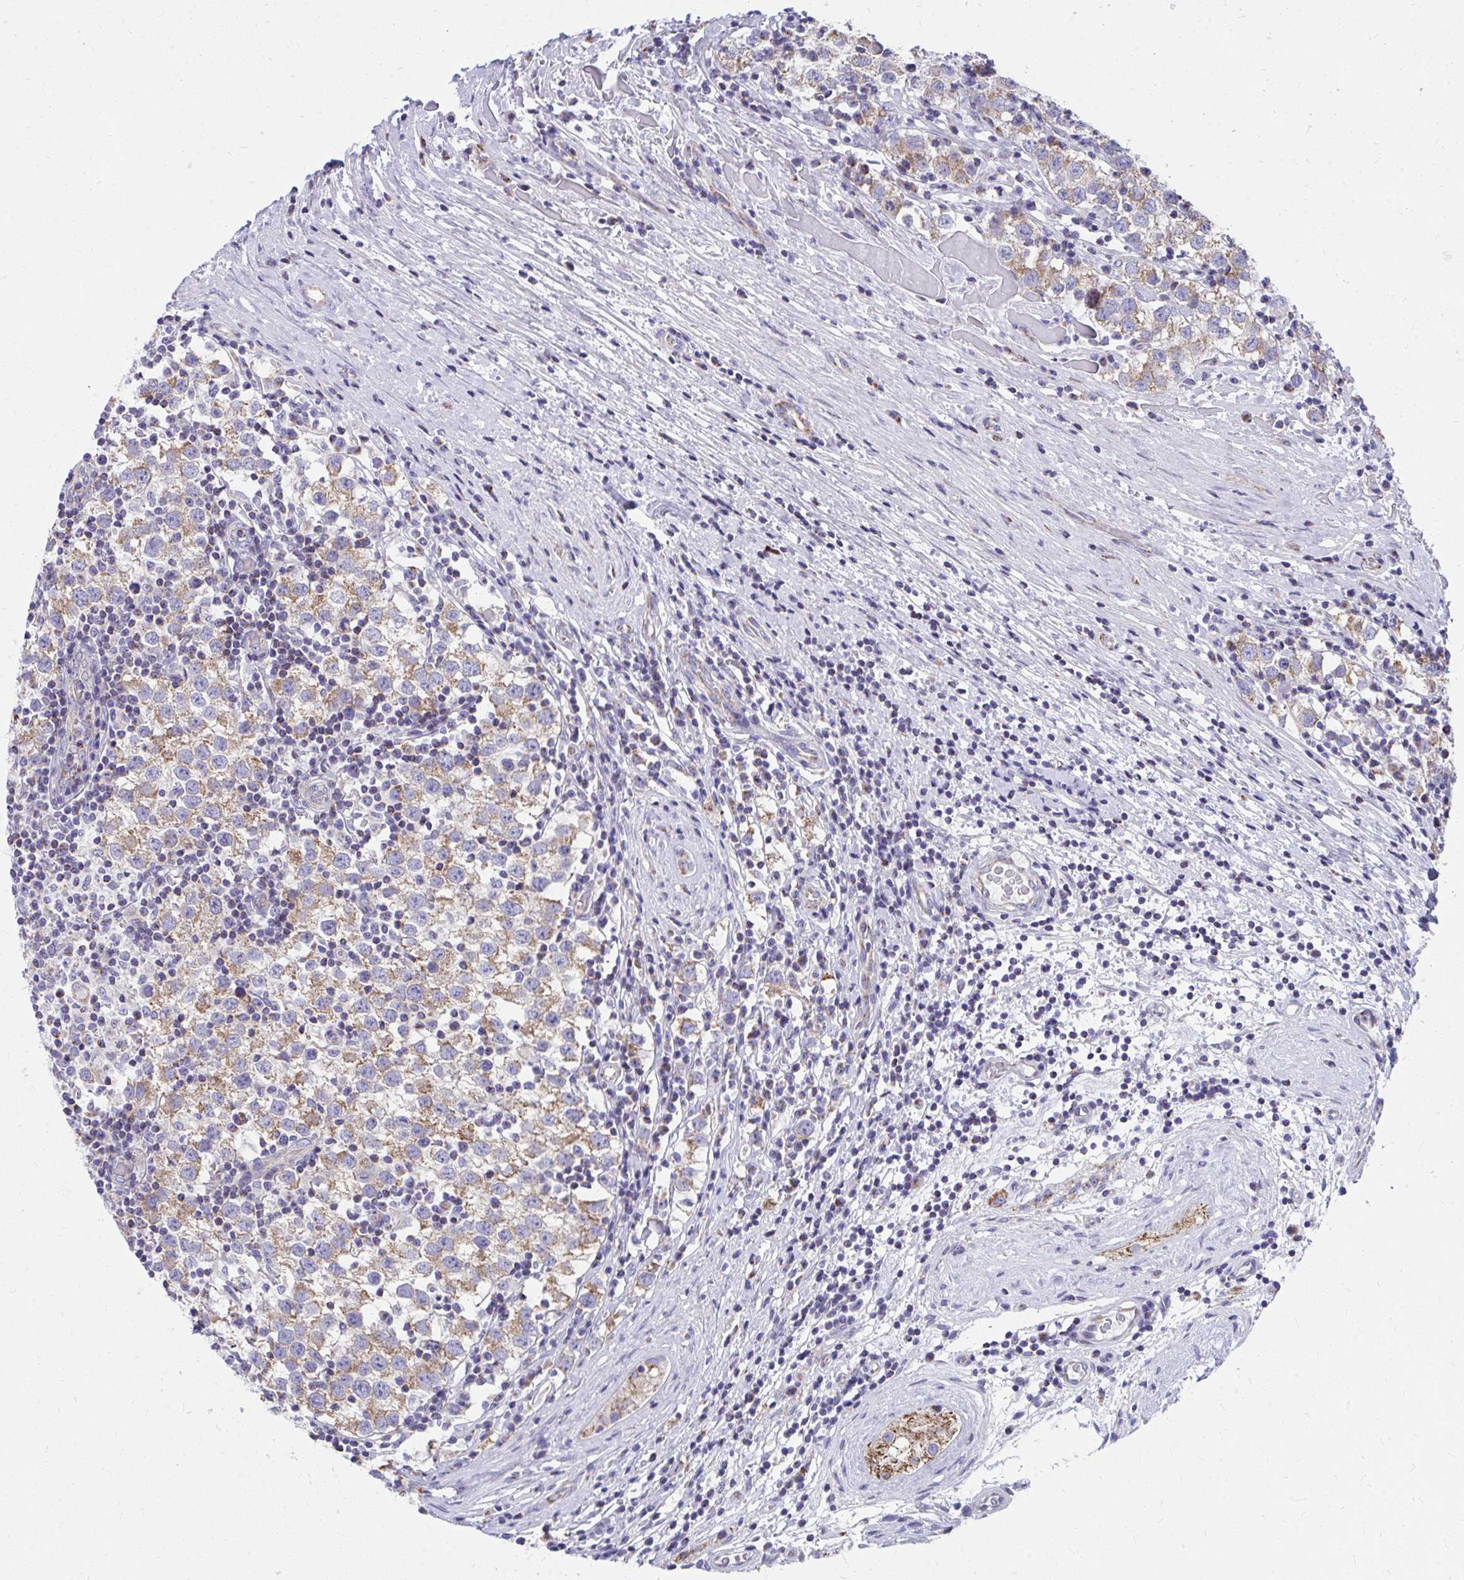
{"staining": {"intensity": "moderate", "quantity": "25%-75%", "location": "cytoplasmic/membranous"}, "tissue": "testis cancer", "cell_type": "Tumor cells", "image_type": "cancer", "snomed": [{"axis": "morphology", "description": "Seminoma, NOS"}, {"axis": "topography", "description": "Testis"}], "caption": "This image exhibits IHC staining of testis cancer (seminoma), with medium moderate cytoplasmic/membranous expression in approximately 25%-75% of tumor cells.", "gene": "IL37", "patient": {"sex": "male", "age": 34}}